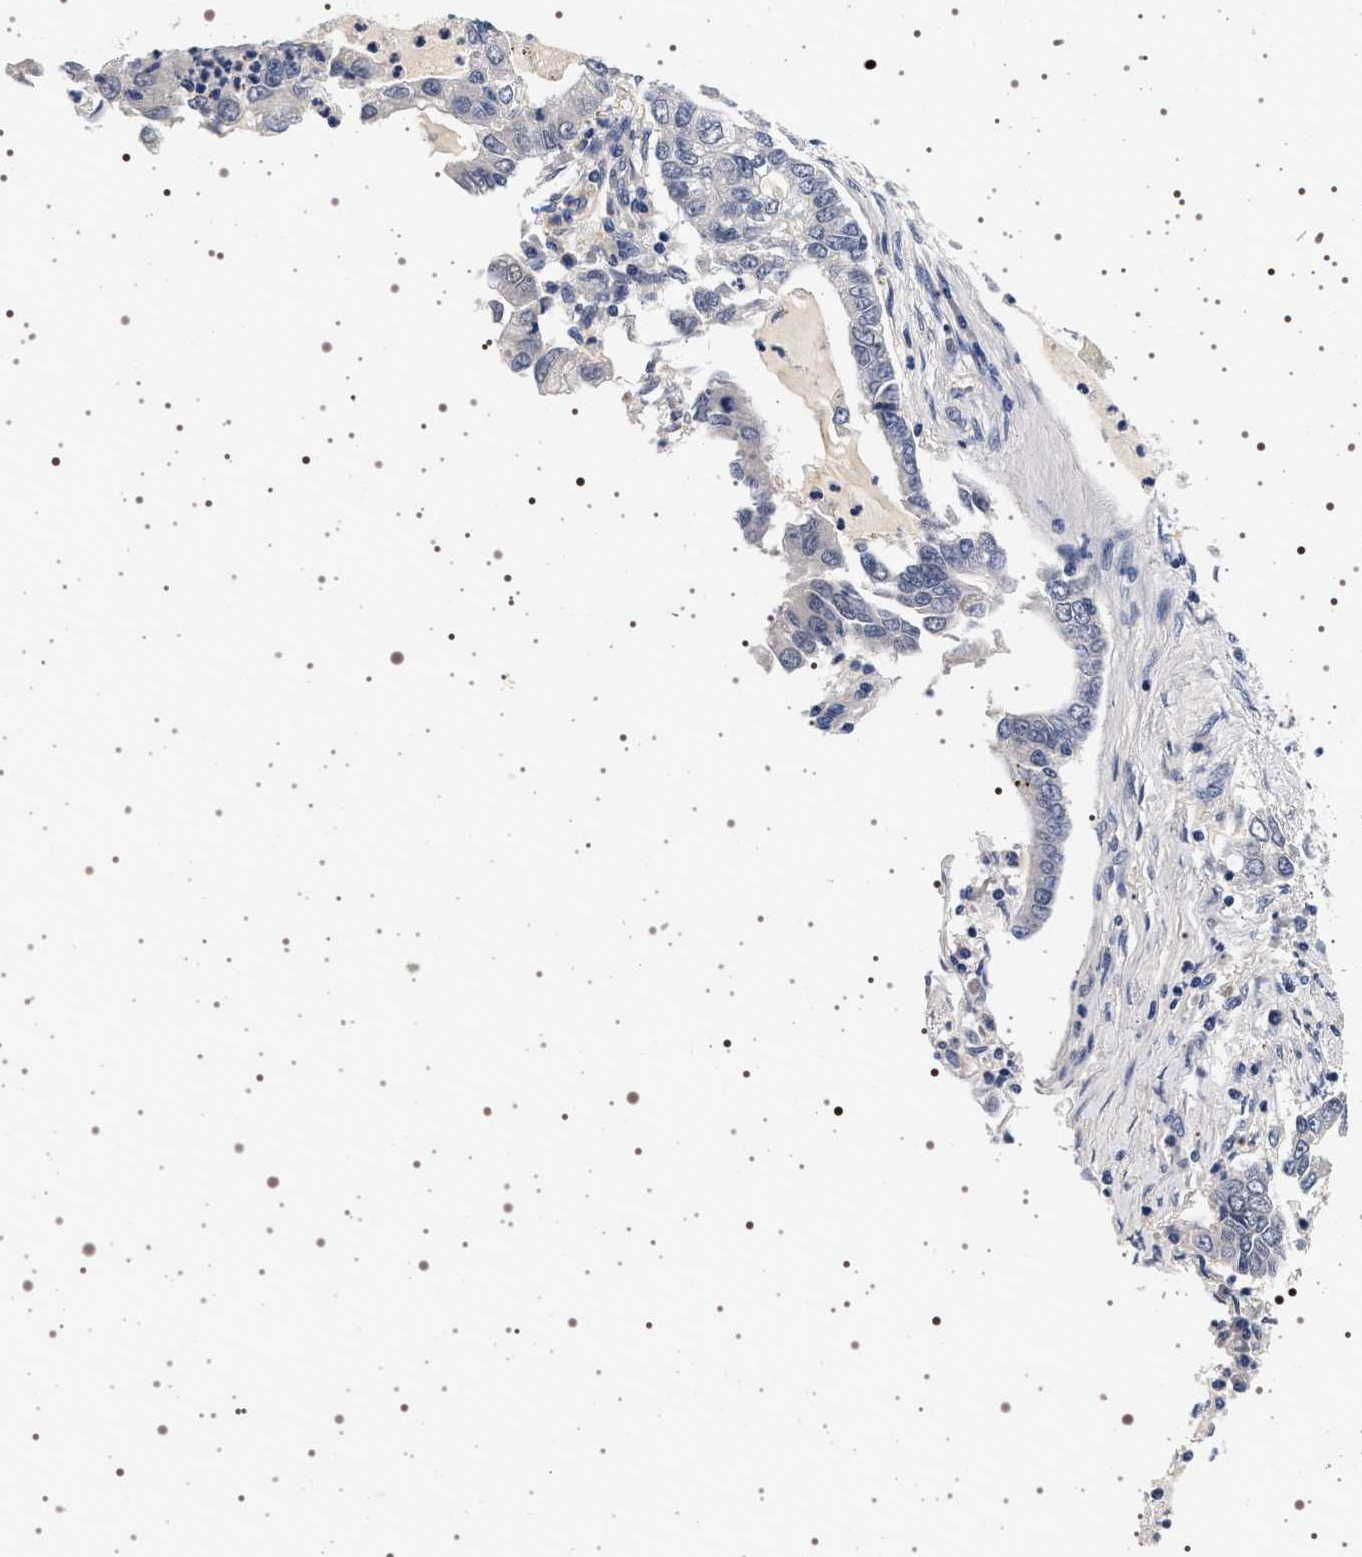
{"staining": {"intensity": "negative", "quantity": "none", "location": "none"}, "tissue": "lung cancer", "cell_type": "Tumor cells", "image_type": "cancer", "snomed": [{"axis": "morphology", "description": "Adenocarcinoma, NOS"}, {"axis": "topography", "description": "Lung"}], "caption": "This photomicrograph is of lung adenocarcinoma stained with IHC to label a protein in brown with the nuclei are counter-stained blue. There is no expression in tumor cells.", "gene": "MAPK10", "patient": {"sex": "female", "age": 51}}